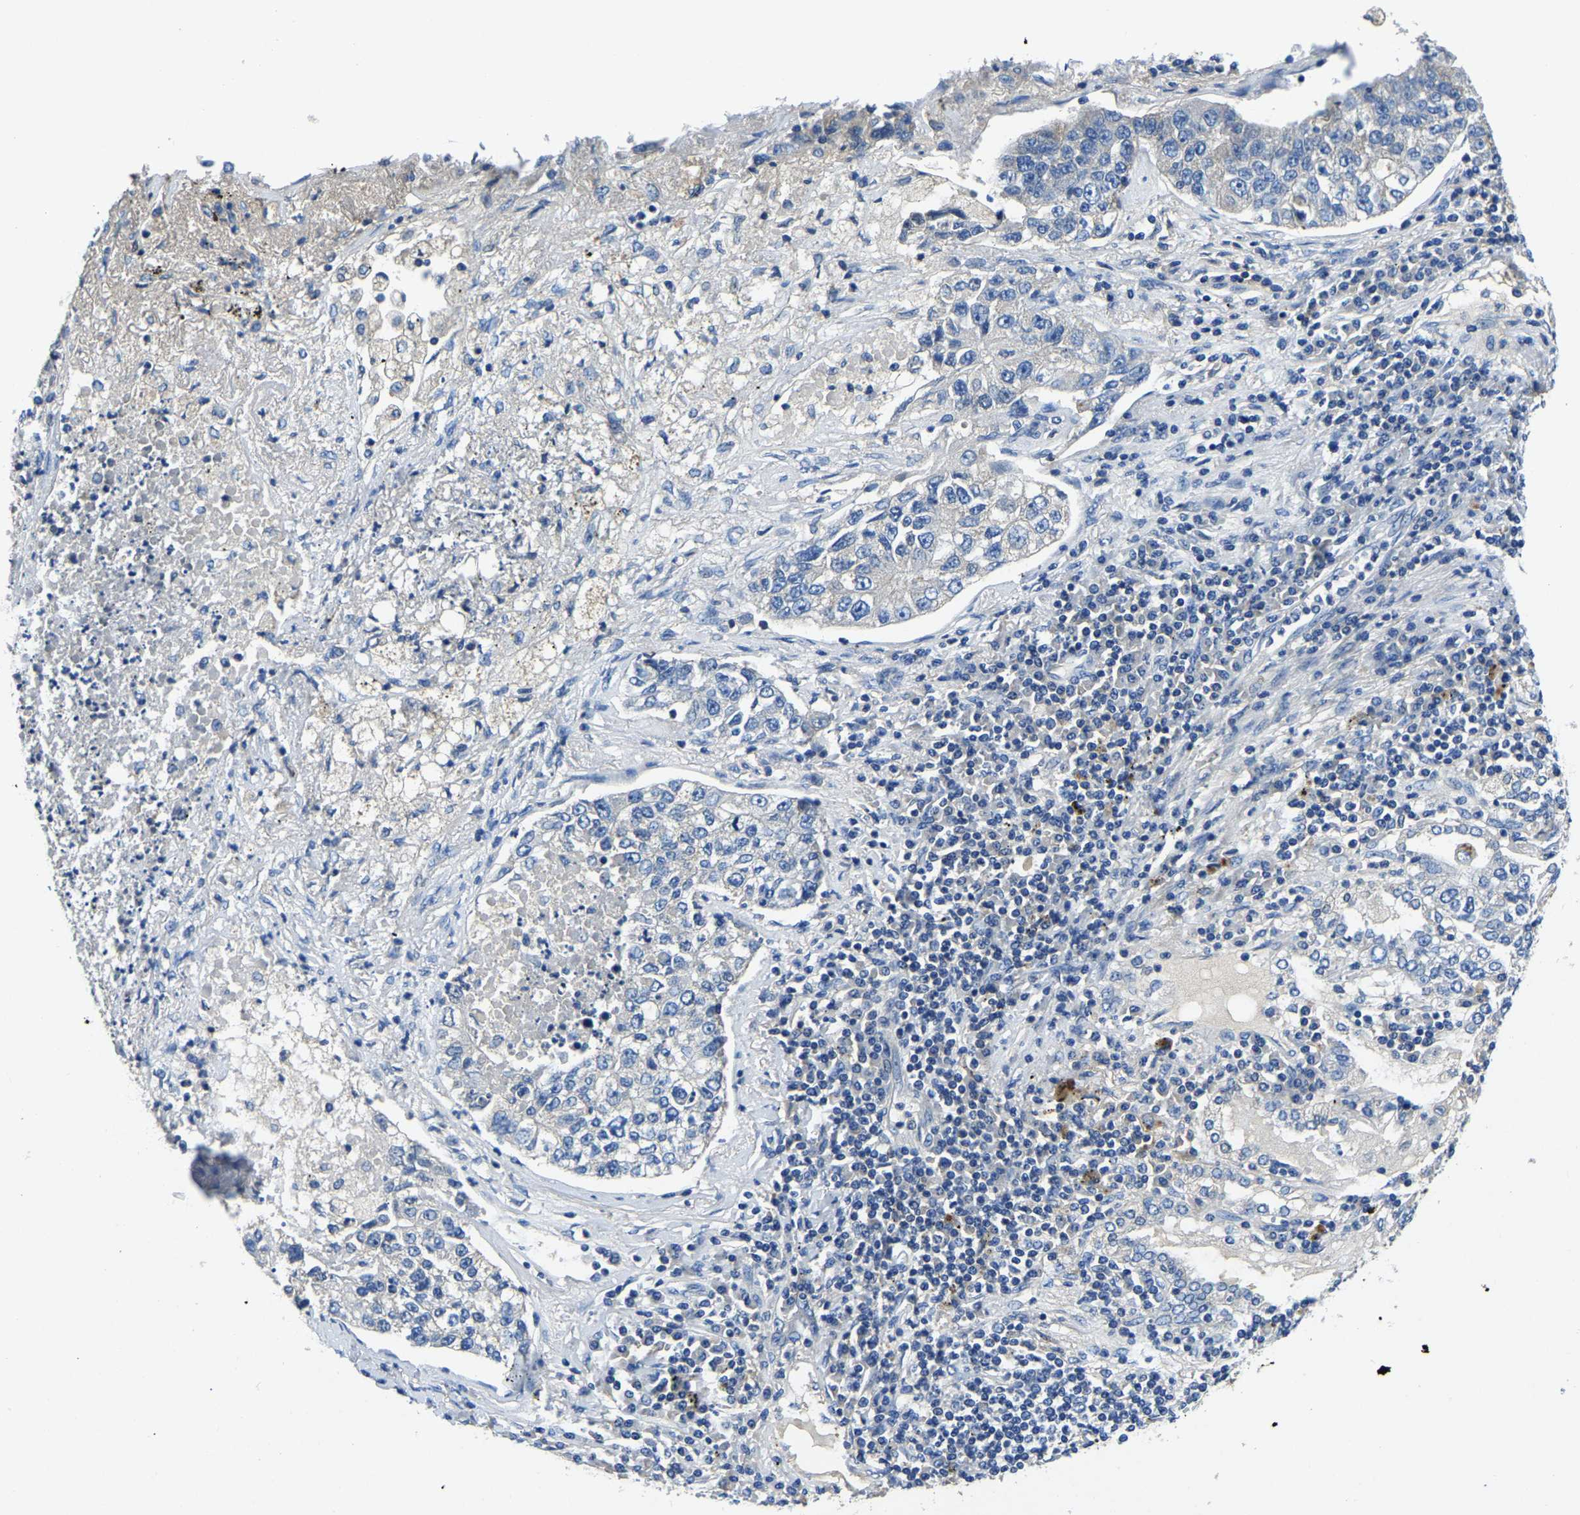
{"staining": {"intensity": "negative", "quantity": "none", "location": "none"}, "tissue": "lung cancer", "cell_type": "Tumor cells", "image_type": "cancer", "snomed": [{"axis": "morphology", "description": "Adenocarcinoma, NOS"}, {"axis": "topography", "description": "Lung"}], "caption": "High power microscopy micrograph of an immunohistochemistry (IHC) histopathology image of lung cancer, revealing no significant expression in tumor cells.", "gene": "STAT2", "patient": {"sex": "male", "age": 49}}